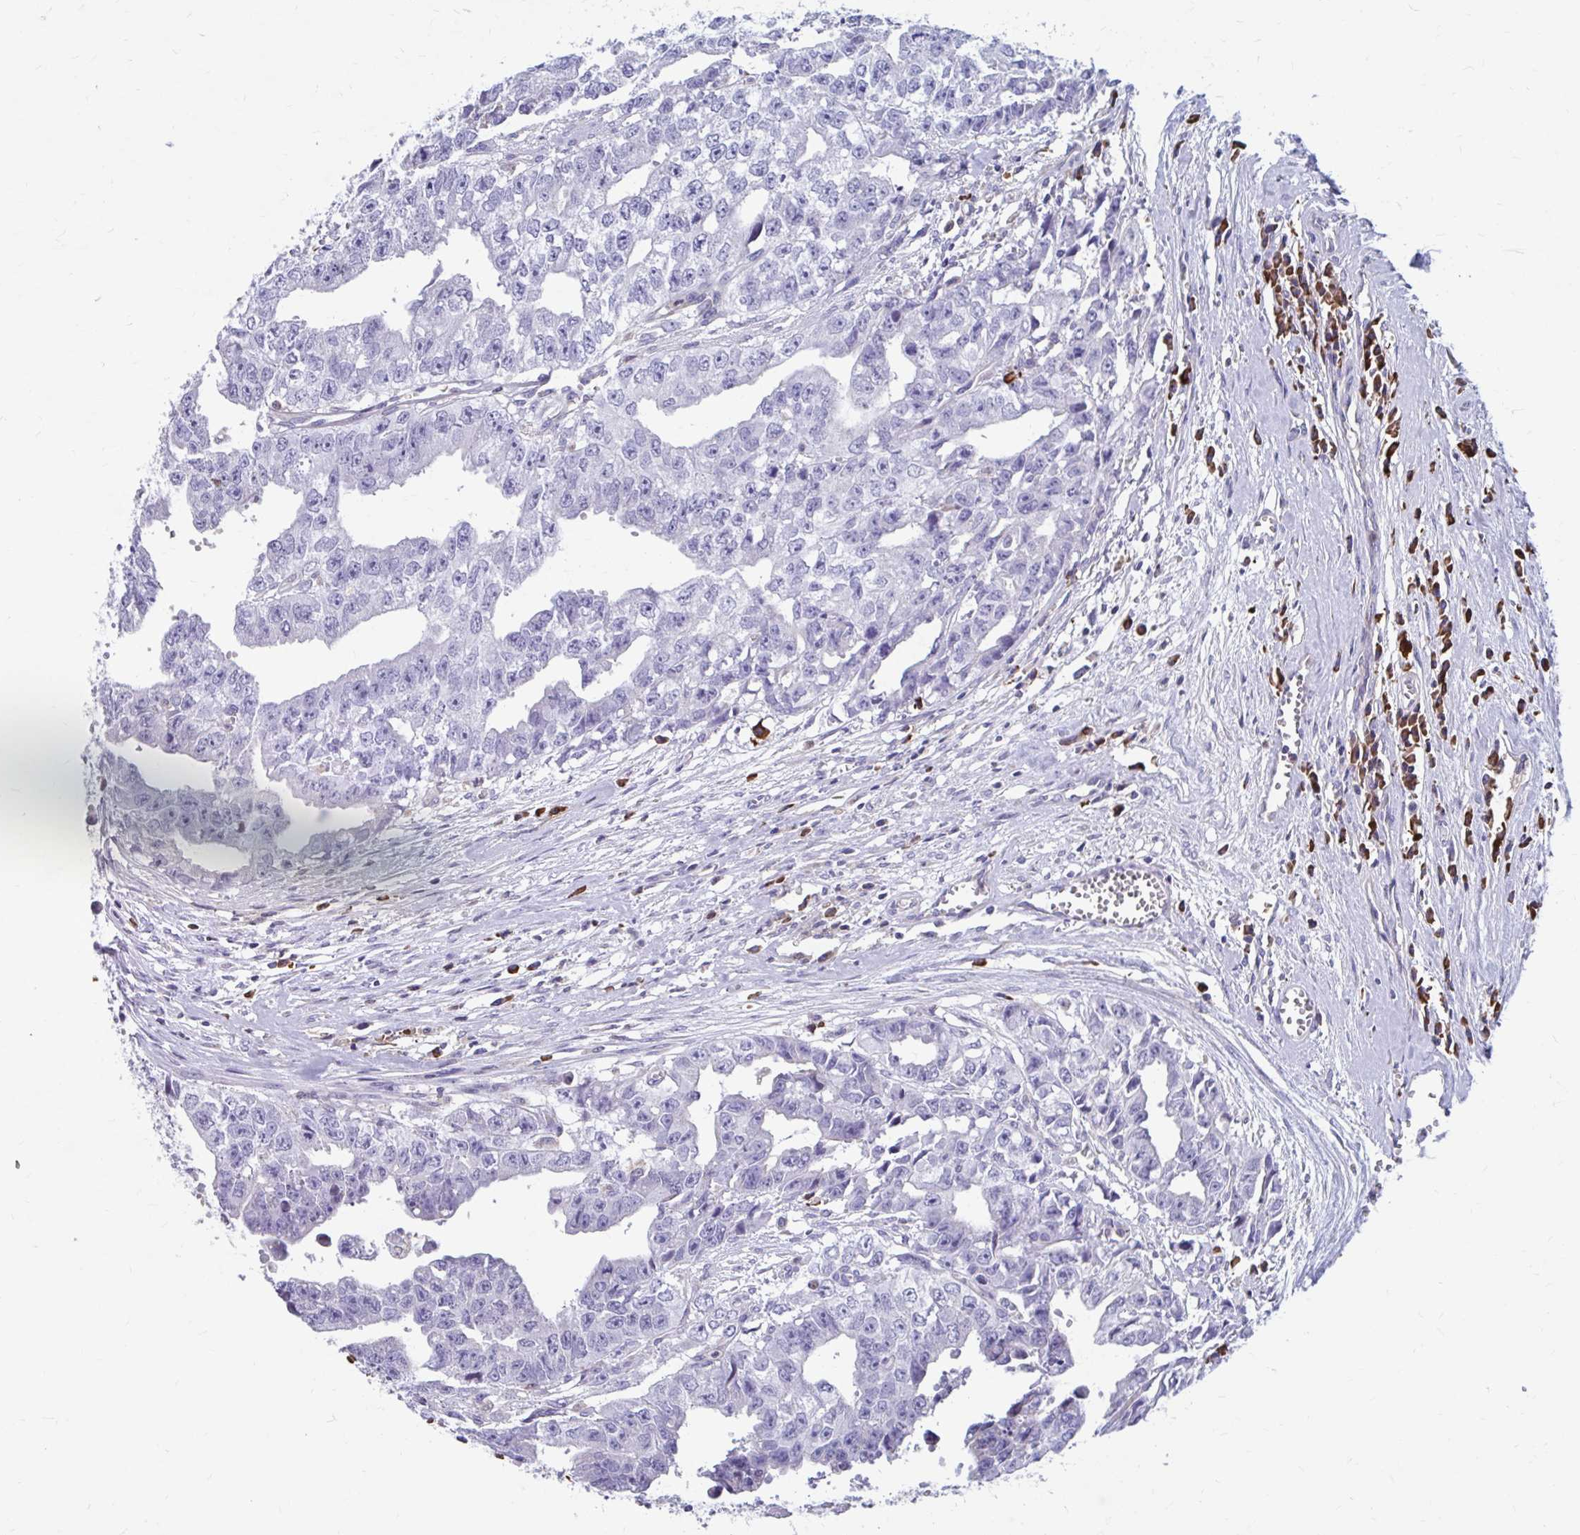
{"staining": {"intensity": "negative", "quantity": "none", "location": "none"}, "tissue": "testis cancer", "cell_type": "Tumor cells", "image_type": "cancer", "snomed": [{"axis": "morphology", "description": "Carcinoma, Embryonal, NOS"}, {"axis": "morphology", "description": "Teratoma, malignant, NOS"}, {"axis": "topography", "description": "Testis"}], "caption": "An image of embryonal carcinoma (testis) stained for a protein demonstrates no brown staining in tumor cells.", "gene": "FKBP2", "patient": {"sex": "male", "age": 24}}